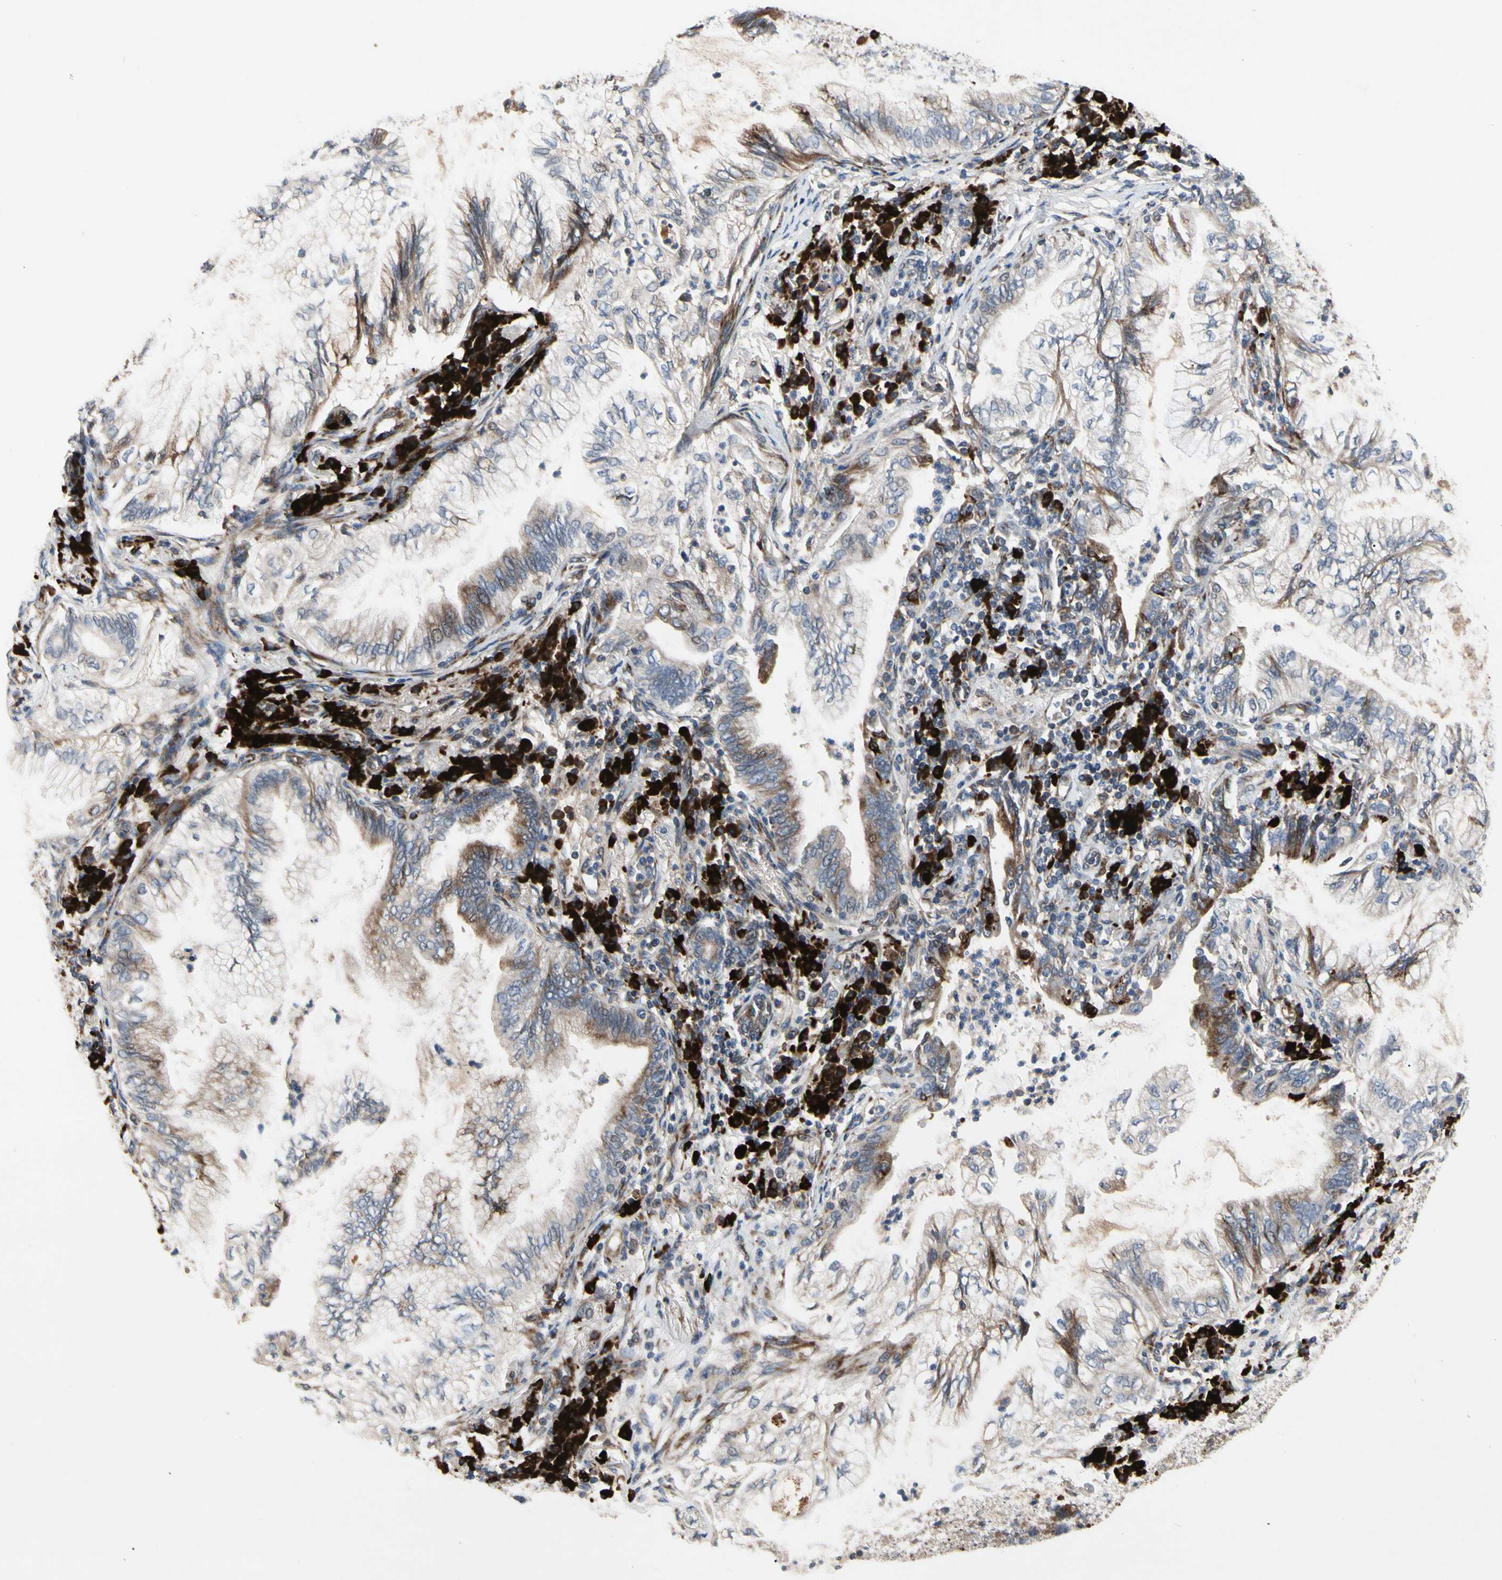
{"staining": {"intensity": "weak", "quantity": "25%-75%", "location": "cytoplasmic/membranous"}, "tissue": "lung cancer", "cell_type": "Tumor cells", "image_type": "cancer", "snomed": [{"axis": "morphology", "description": "Normal tissue, NOS"}, {"axis": "morphology", "description": "Adenocarcinoma, NOS"}, {"axis": "topography", "description": "Bronchus"}, {"axis": "topography", "description": "Lung"}], "caption": "A photomicrograph of human lung adenocarcinoma stained for a protein displays weak cytoplasmic/membranous brown staining in tumor cells.", "gene": "MMEL1", "patient": {"sex": "female", "age": 70}}